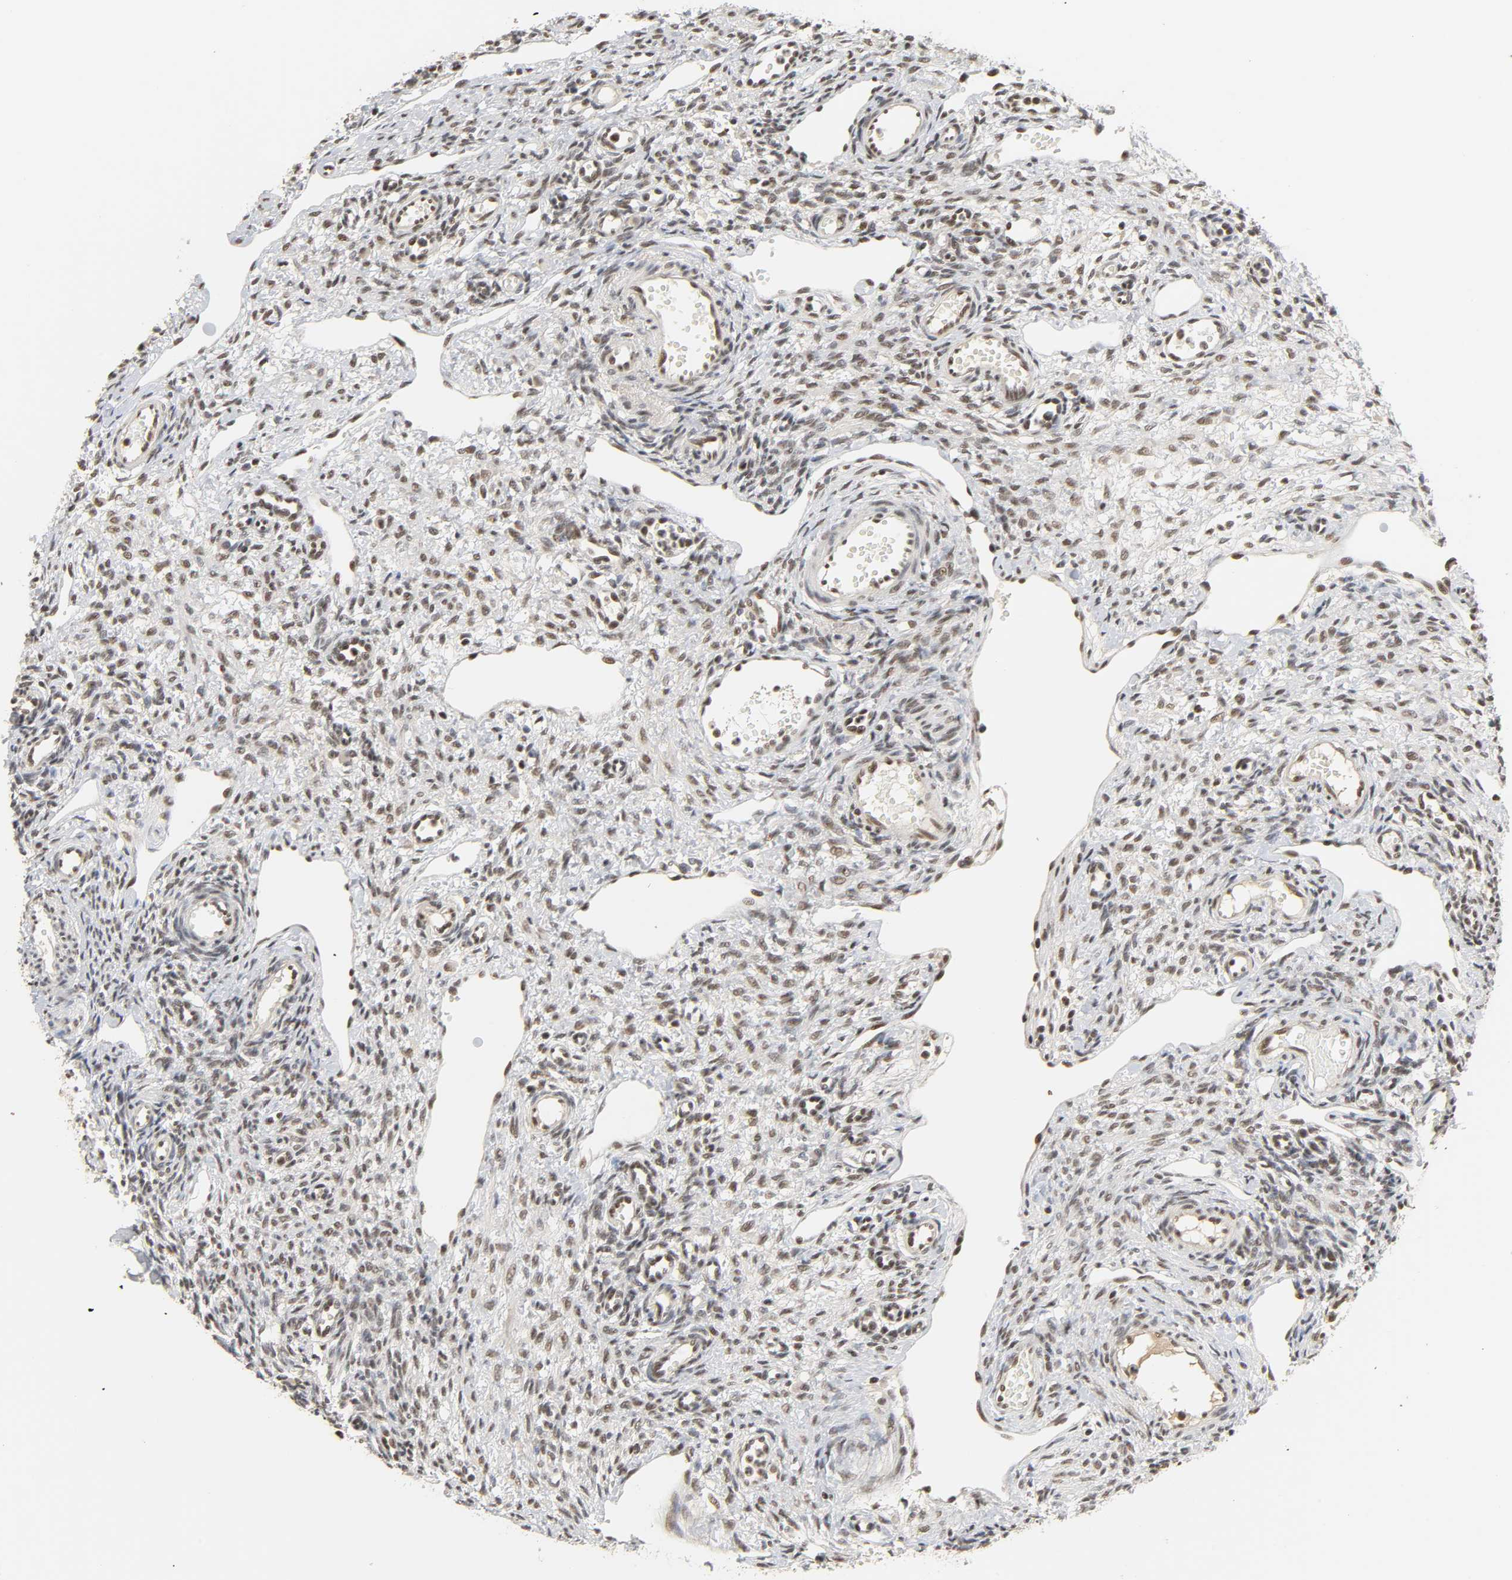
{"staining": {"intensity": "moderate", "quantity": ">75%", "location": "nuclear"}, "tissue": "ovary", "cell_type": "Ovarian stroma cells", "image_type": "normal", "snomed": [{"axis": "morphology", "description": "Normal tissue, NOS"}, {"axis": "topography", "description": "Ovary"}], "caption": "Ovary stained with DAB (3,3'-diaminobenzidine) immunohistochemistry displays medium levels of moderate nuclear positivity in approximately >75% of ovarian stroma cells.", "gene": "NCOA6", "patient": {"sex": "female", "age": 33}}